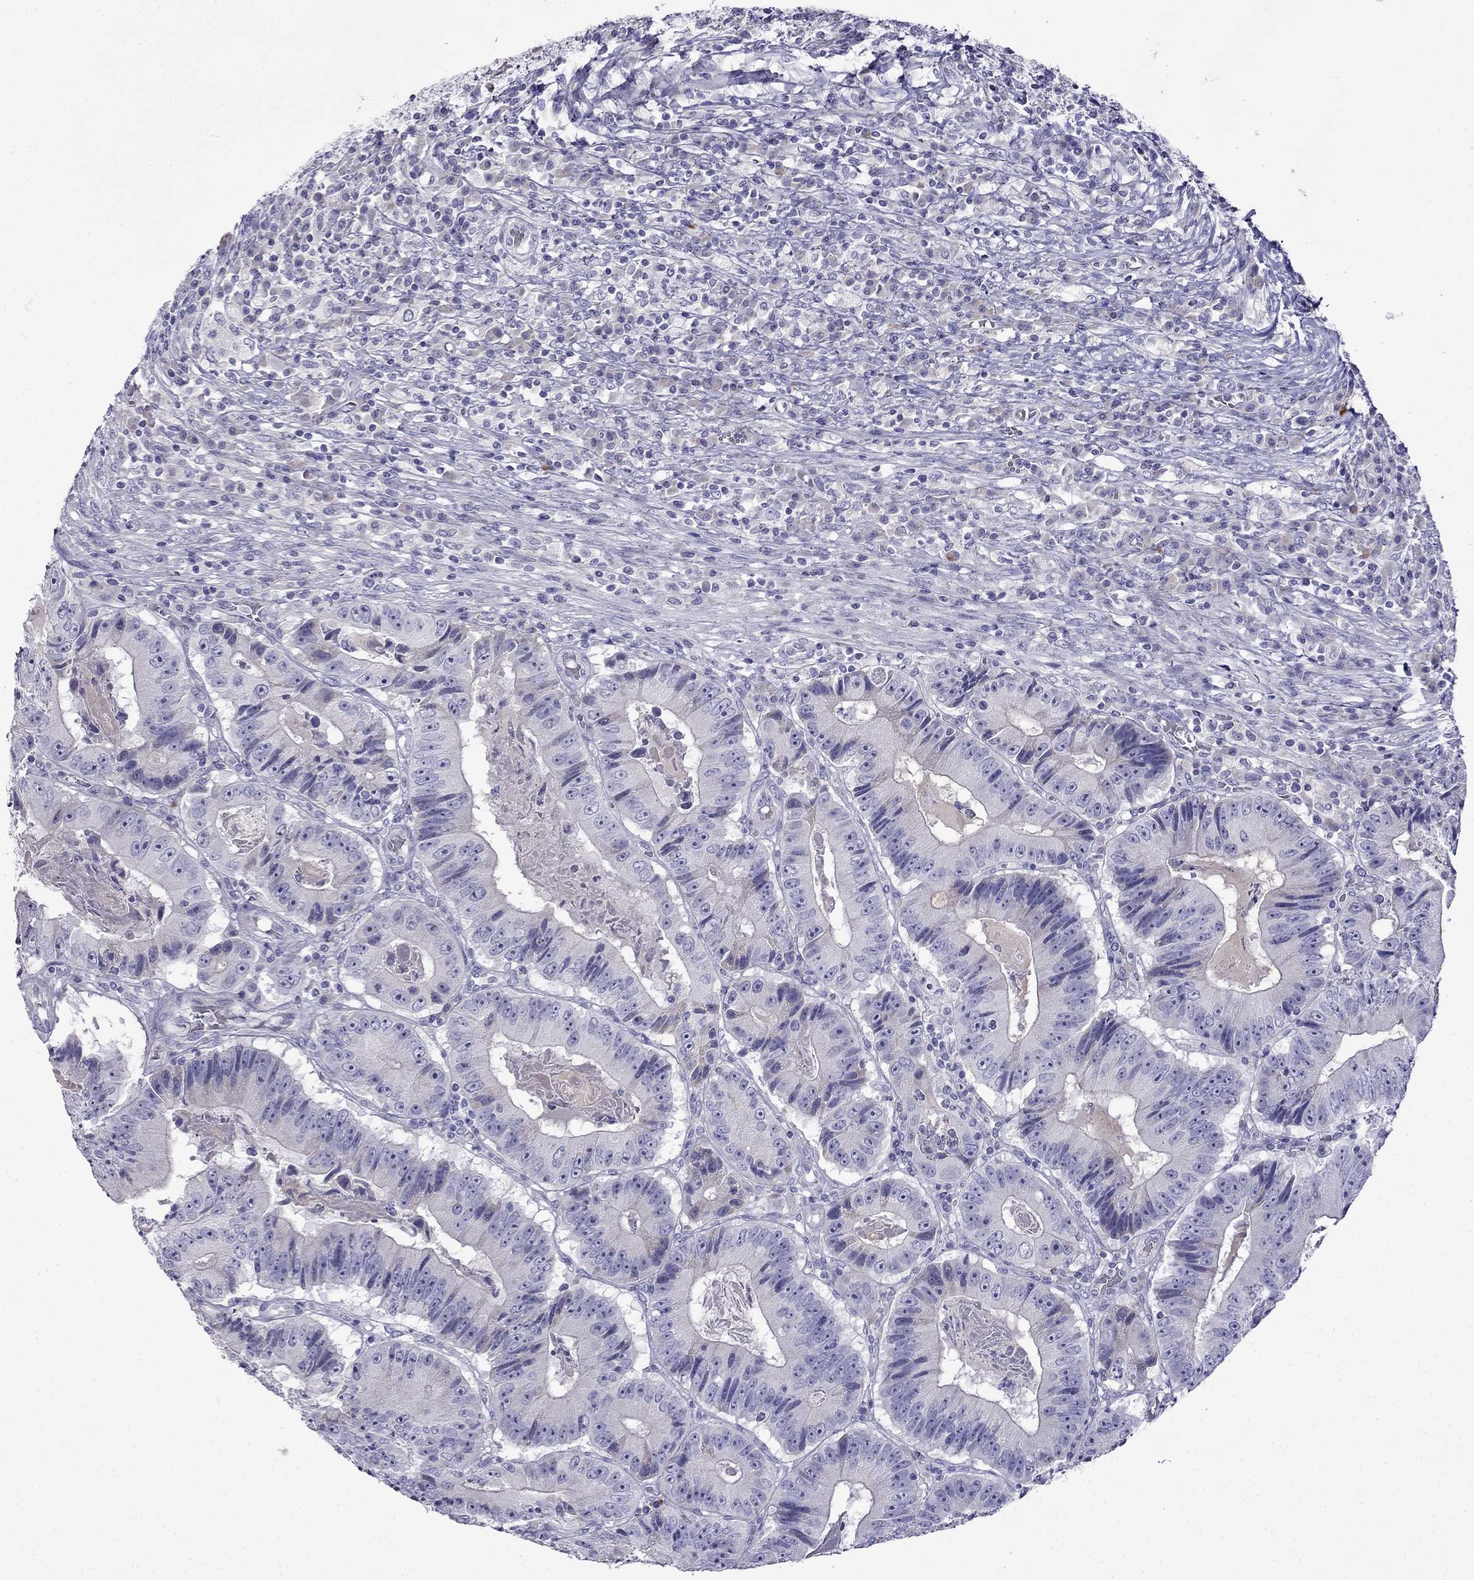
{"staining": {"intensity": "negative", "quantity": "none", "location": "none"}, "tissue": "colorectal cancer", "cell_type": "Tumor cells", "image_type": "cancer", "snomed": [{"axis": "morphology", "description": "Adenocarcinoma, NOS"}, {"axis": "topography", "description": "Colon"}], "caption": "An IHC histopathology image of colorectal cancer is shown. There is no staining in tumor cells of colorectal cancer.", "gene": "PATE1", "patient": {"sex": "female", "age": 86}}